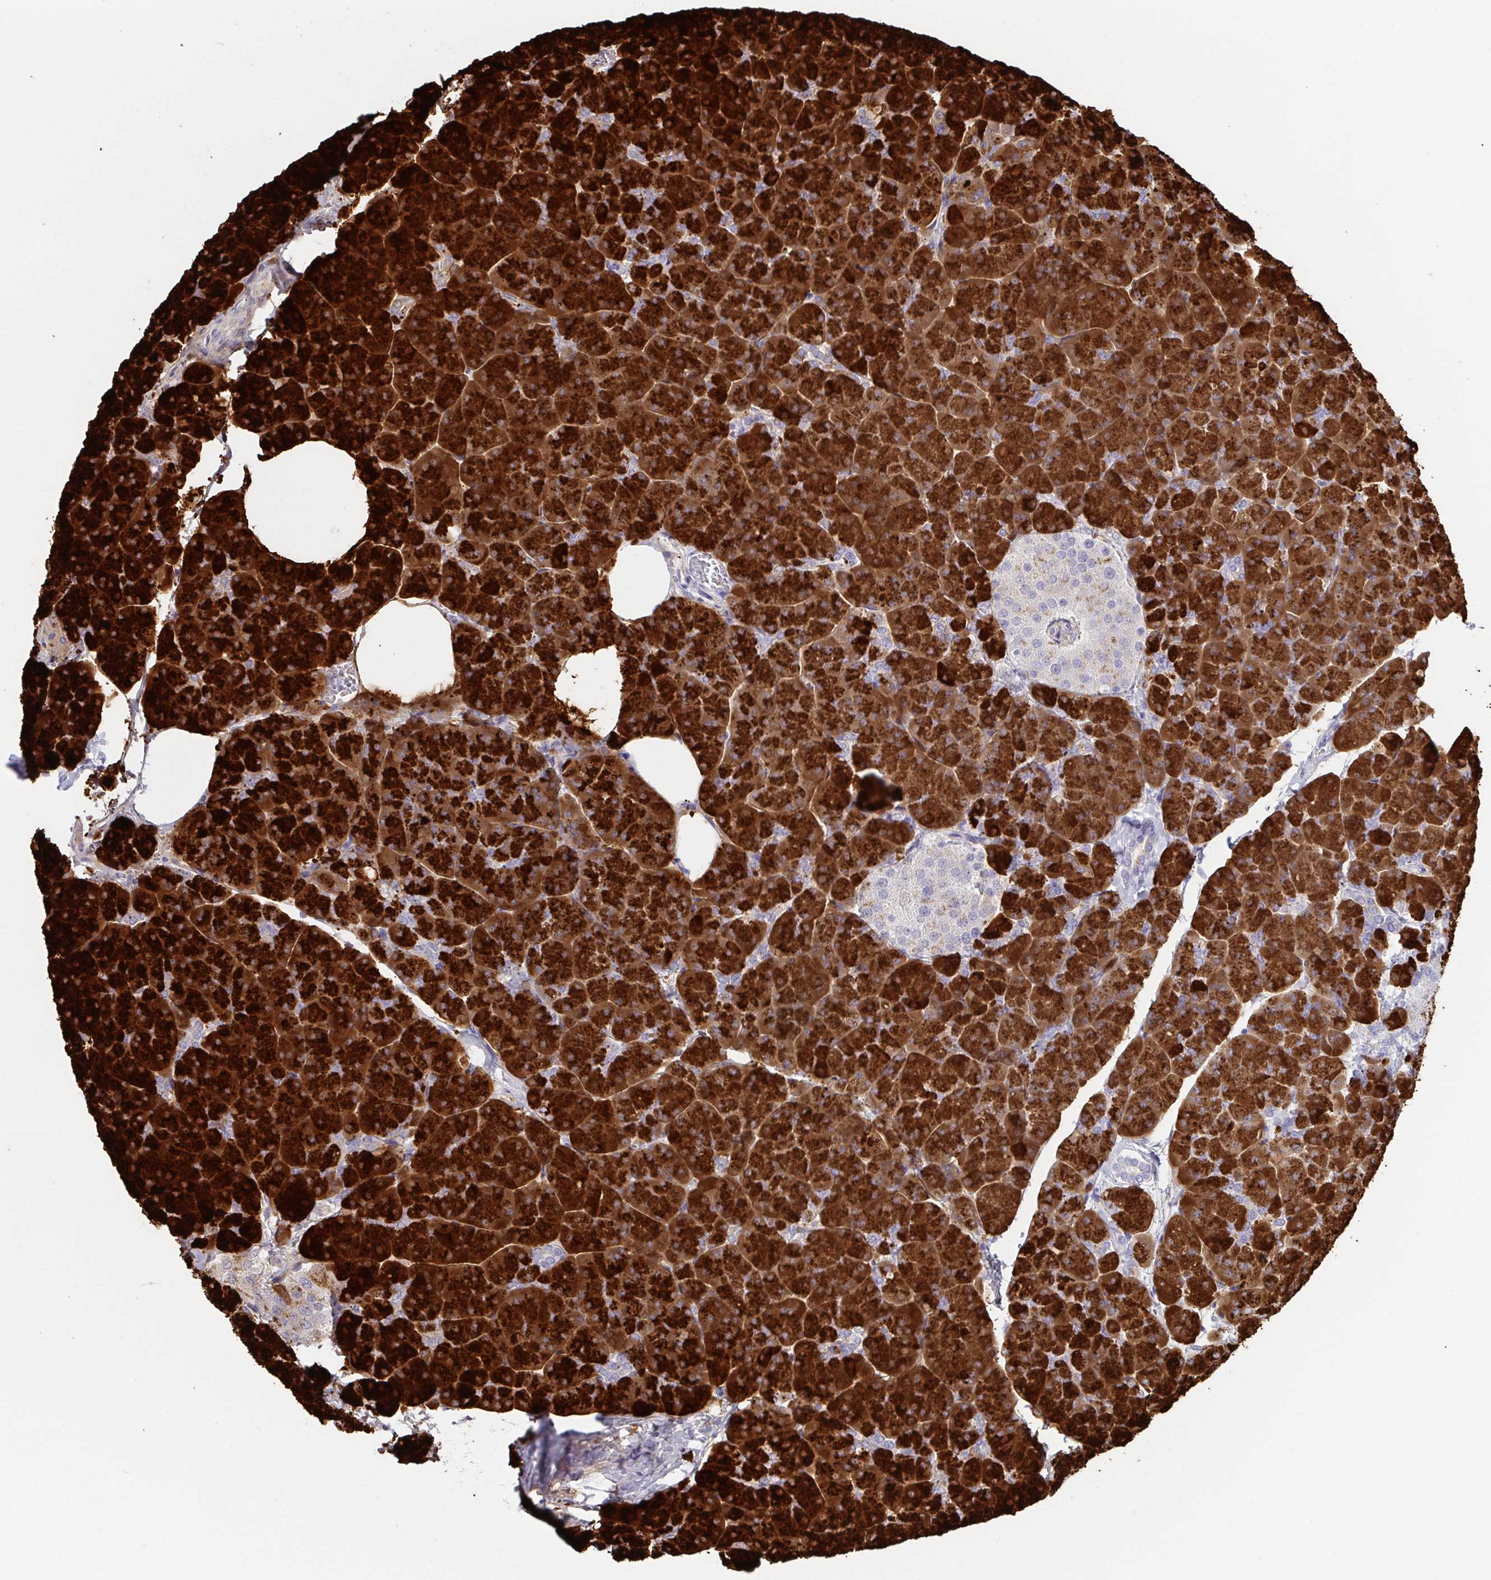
{"staining": {"intensity": "strong", "quantity": ">75%", "location": "cytoplasmic/membranous"}, "tissue": "pancreas", "cell_type": "Exocrine glandular cells", "image_type": "normal", "snomed": [{"axis": "morphology", "description": "Normal tissue, NOS"}, {"axis": "topography", "description": "Pancreas"}, {"axis": "topography", "description": "Peripheral nerve tissue"}], "caption": "A photomicrograph of human pancreas stained for a protein shows strong cytoplasmic/membranous brown staining in exocrine glandular cells. Nuclei are stained in blue.", "gene": "PLA2G1B", "patient": {"sex": "male", "age": 54}}